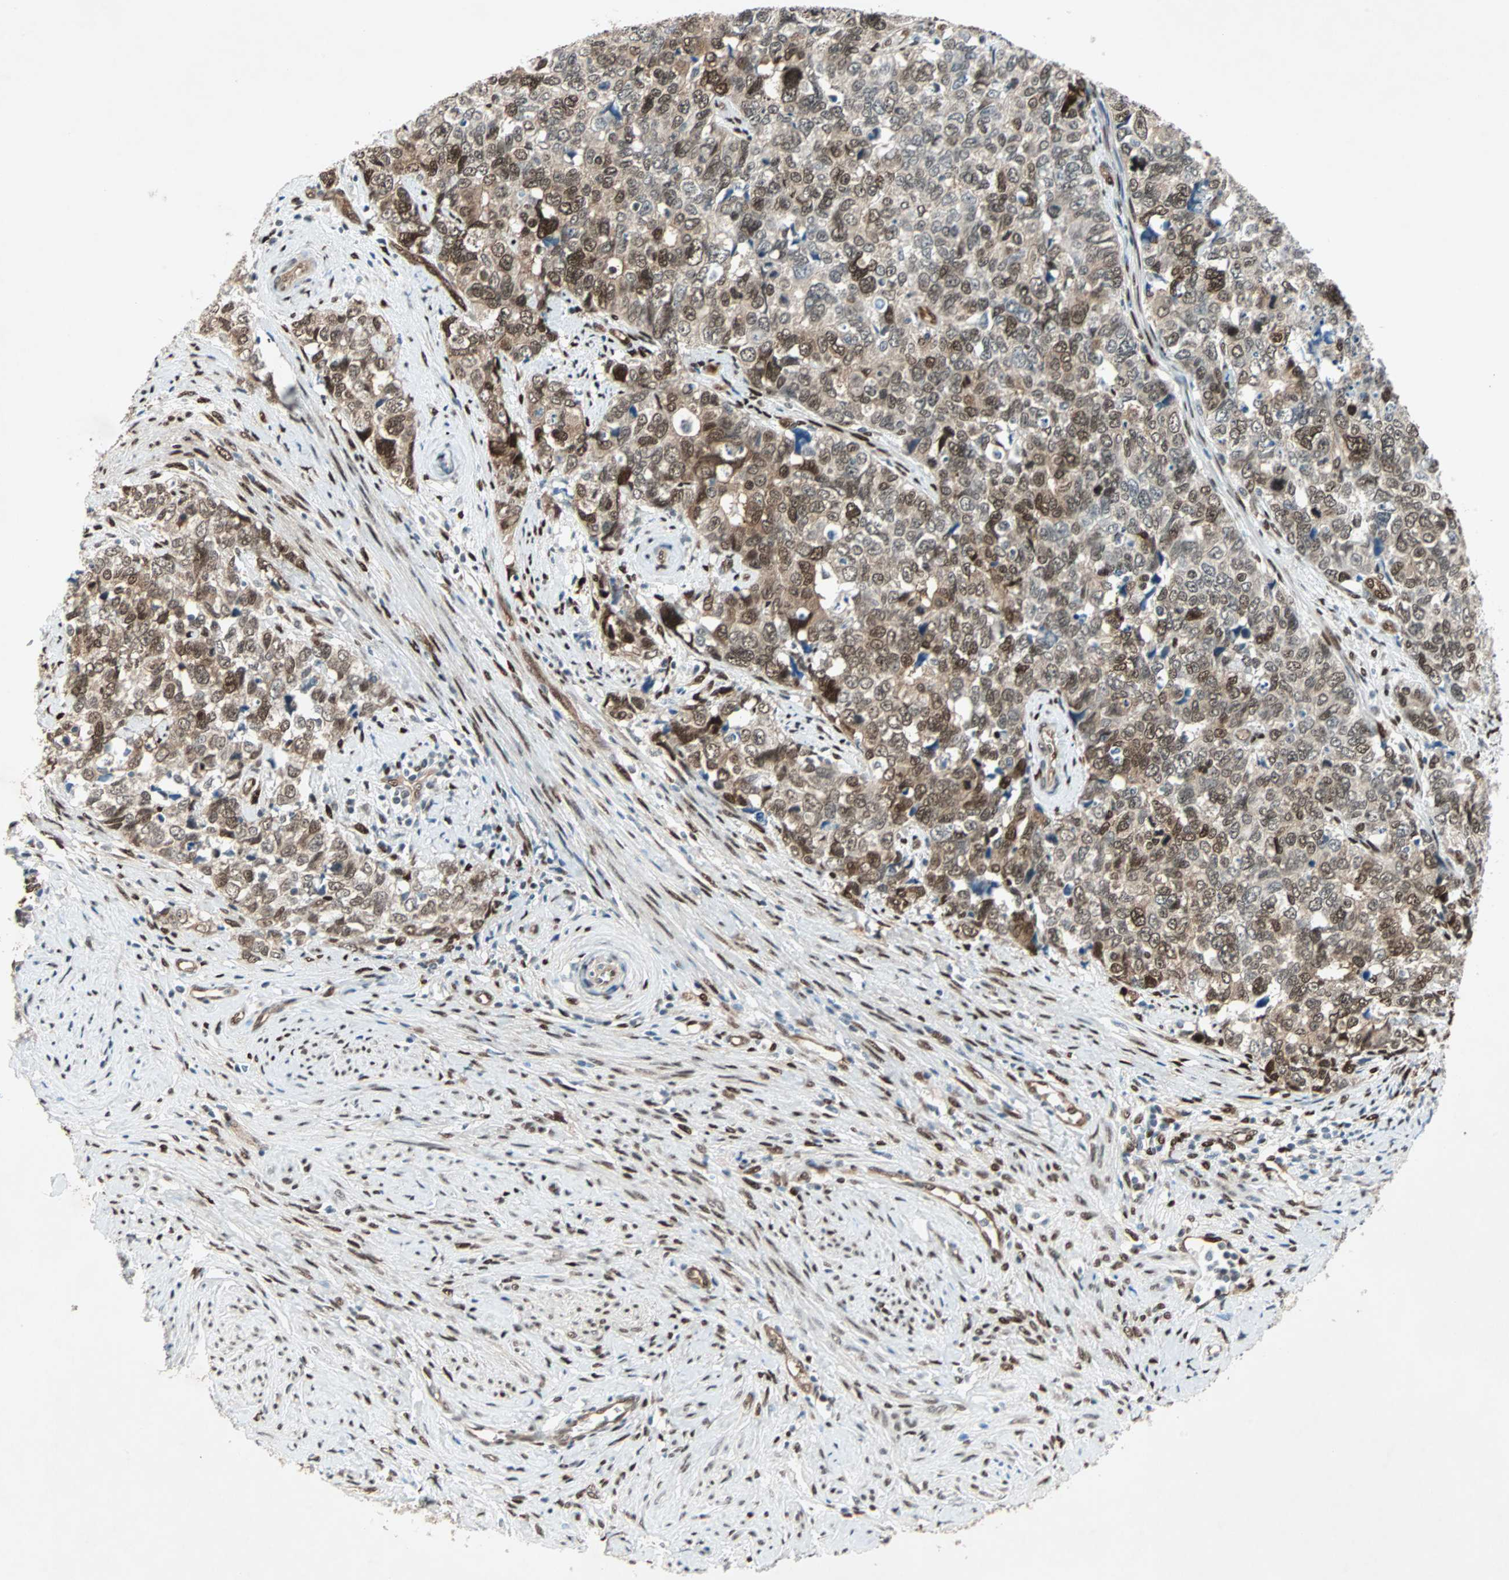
{"staining": {"intensity": "strong", "quantity": ">75%", "location": "cytoplasmic/membranous,nuclear"}, "tissue": "cervical cancer", "cell_type": "Tumor cells", "image_type": "cancer", "snomed": [{"axis": "morphology", "description": "Squamous cell carcinoma, NOS"}, {"axis": "topography", "description": "Cervix"}], "caption": "High-power microscopy captured an immunohistochemistry histopathology image of cervical cancer (squamous cell carcinoma), revealing strong cytoplasmic/membranous and nuclear staining in approximately >75% of tumor cells.", "gene": "WWTR1", "patient": {"sex": "female", "age": 63}}